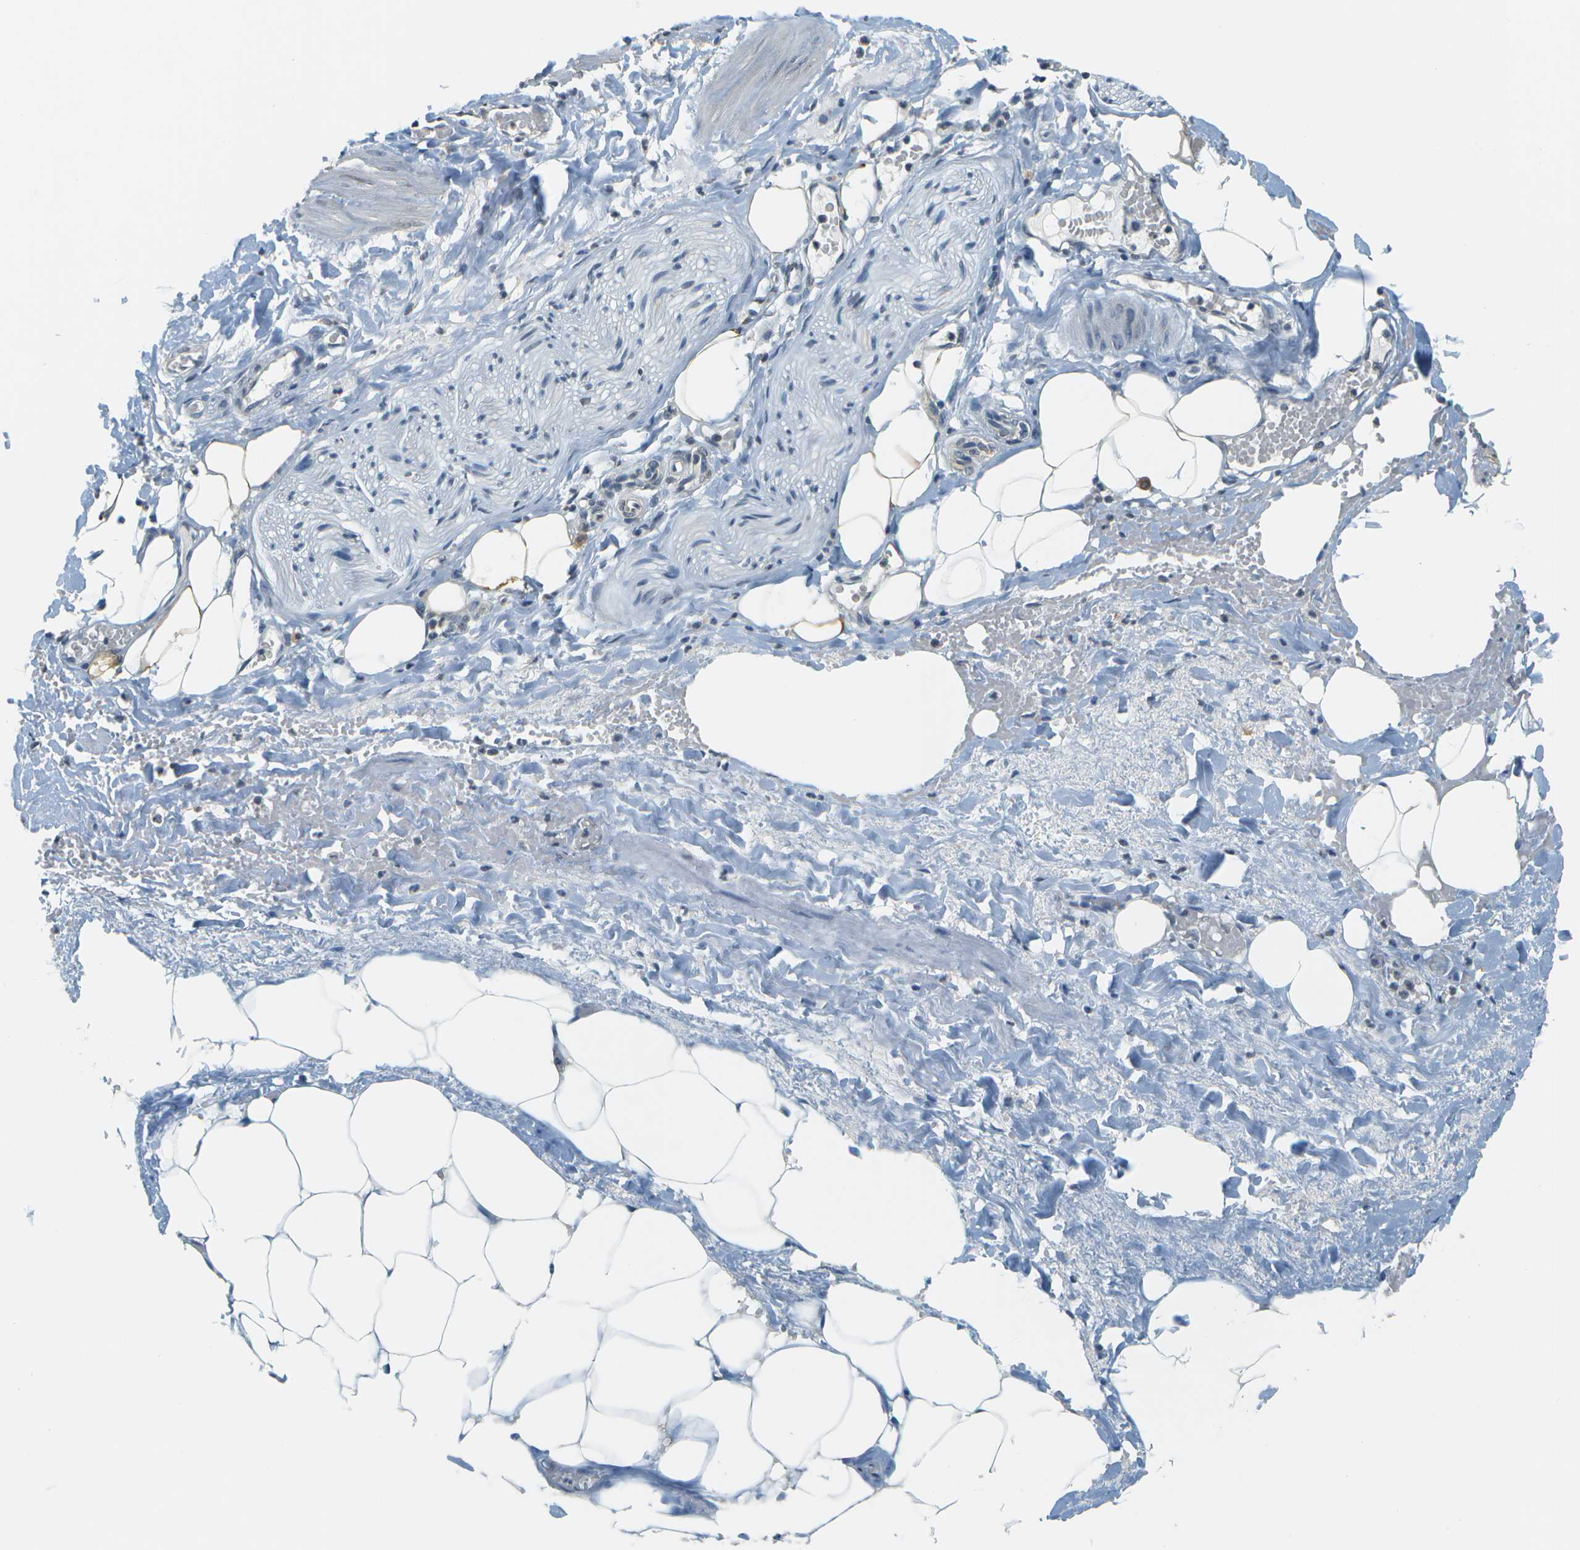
{"staining": {"intensity": "weak", "quantity": ">75%", "location": "cytoplasmic/membranous"}, "tissue": "adipose tissue", "cell_type": "Adipocytes", "image_type": "normal", "snomed": [{"axis": "morphology", "description": "Normal tissue, NOS"}, {"axis": "topography", "description": "Soft tissue"}, {"axis": "topography", "description": "Vascular tissue"}], "caption": "Immunohistochemistry (IHC) of unremarkable adipose tissue reveals low levels of weak cytoplasmic/membranous positivity in approximately >75% of adipocytes. Nuclei are stained in blue.", "gene": "ABL2", "patient": {"sex": "female", "age": 35}}